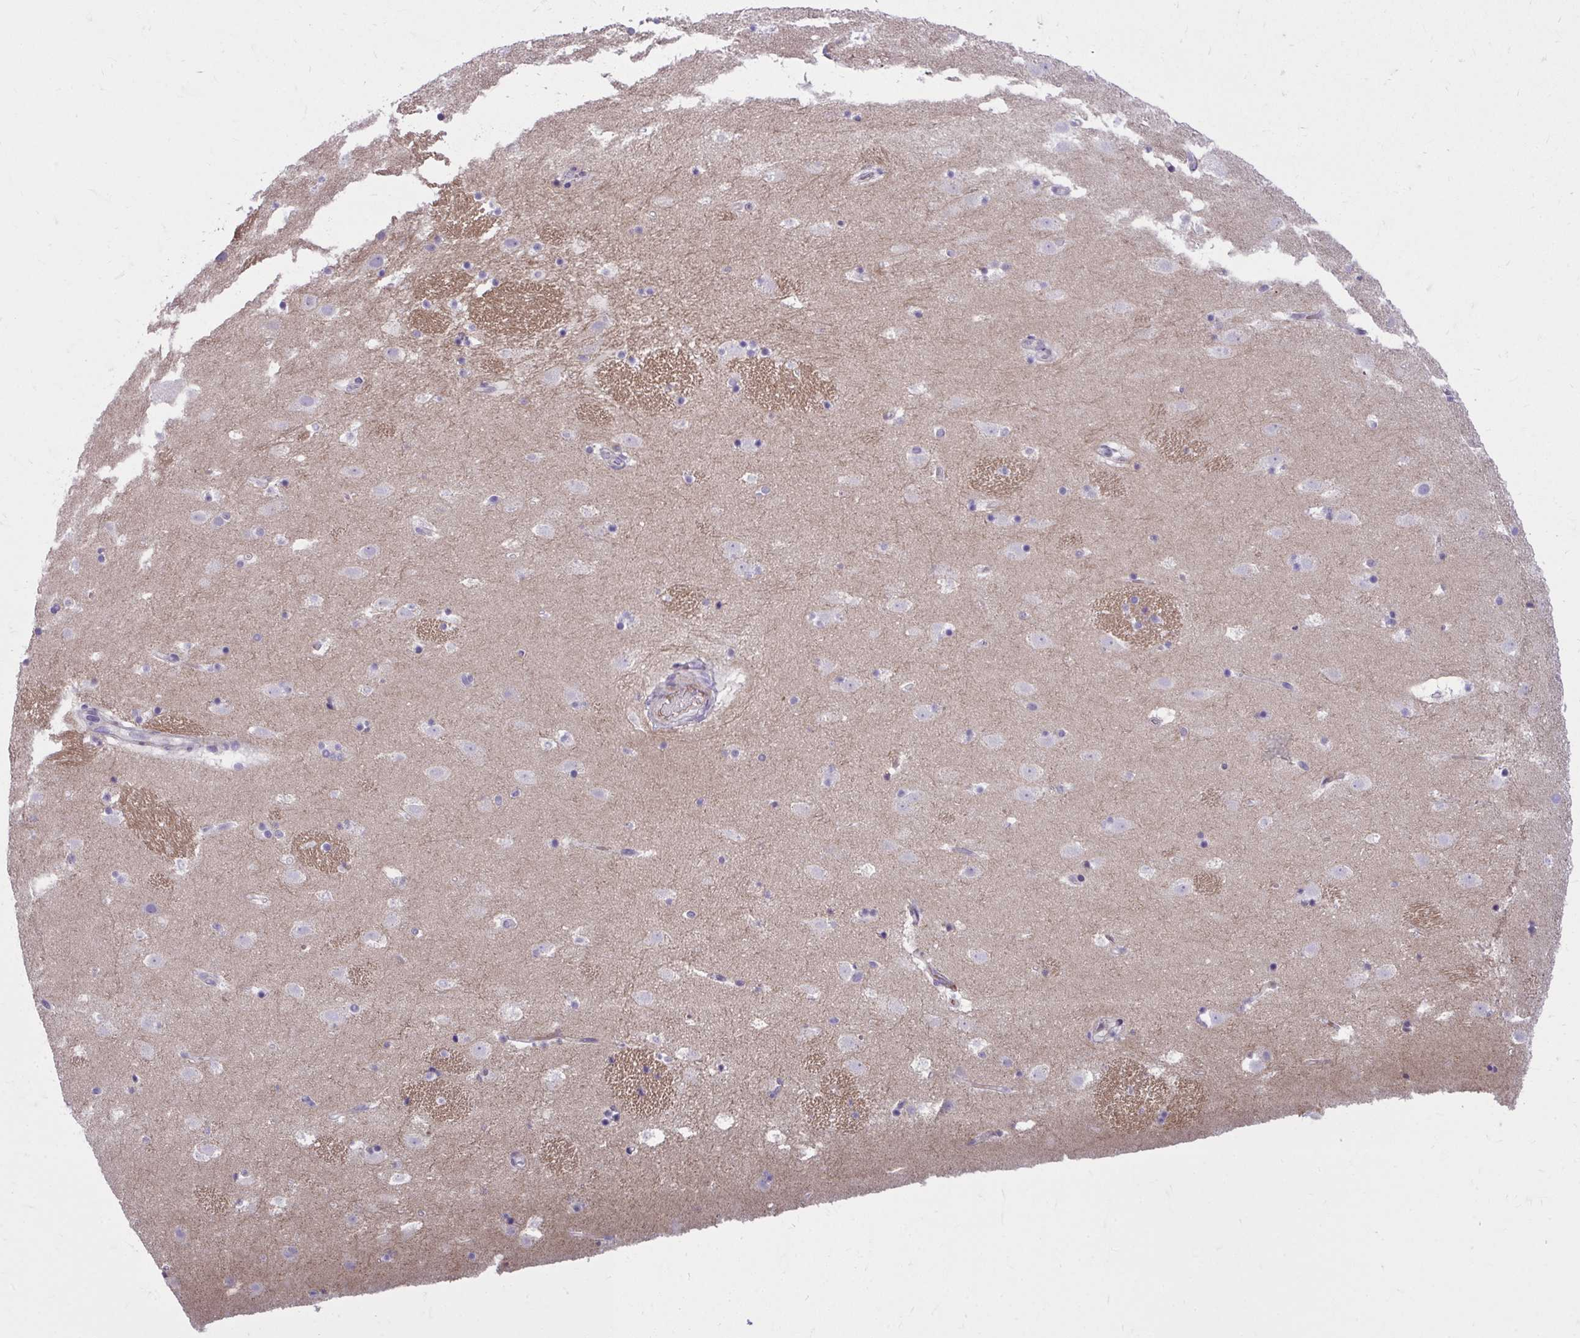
{"staining": {"intensity": "negative", "quantity": "none", "location": "none"}, "tissue": "caudate", "cell_type": "Glial cells", "image_type": "normal", "snomed": [{"axis": "morphology", "description": "Normal tissue, NOS"}, {"axis": "topography", "description": "Lateral ventricle wall"}], "caption": "A high-resolution histopathology image shows IHC staining of benign caudate, which displays no significant expression in glial cells.", "gene": "SLC14A1", "patient": {"sex": "male", "age": 37}}